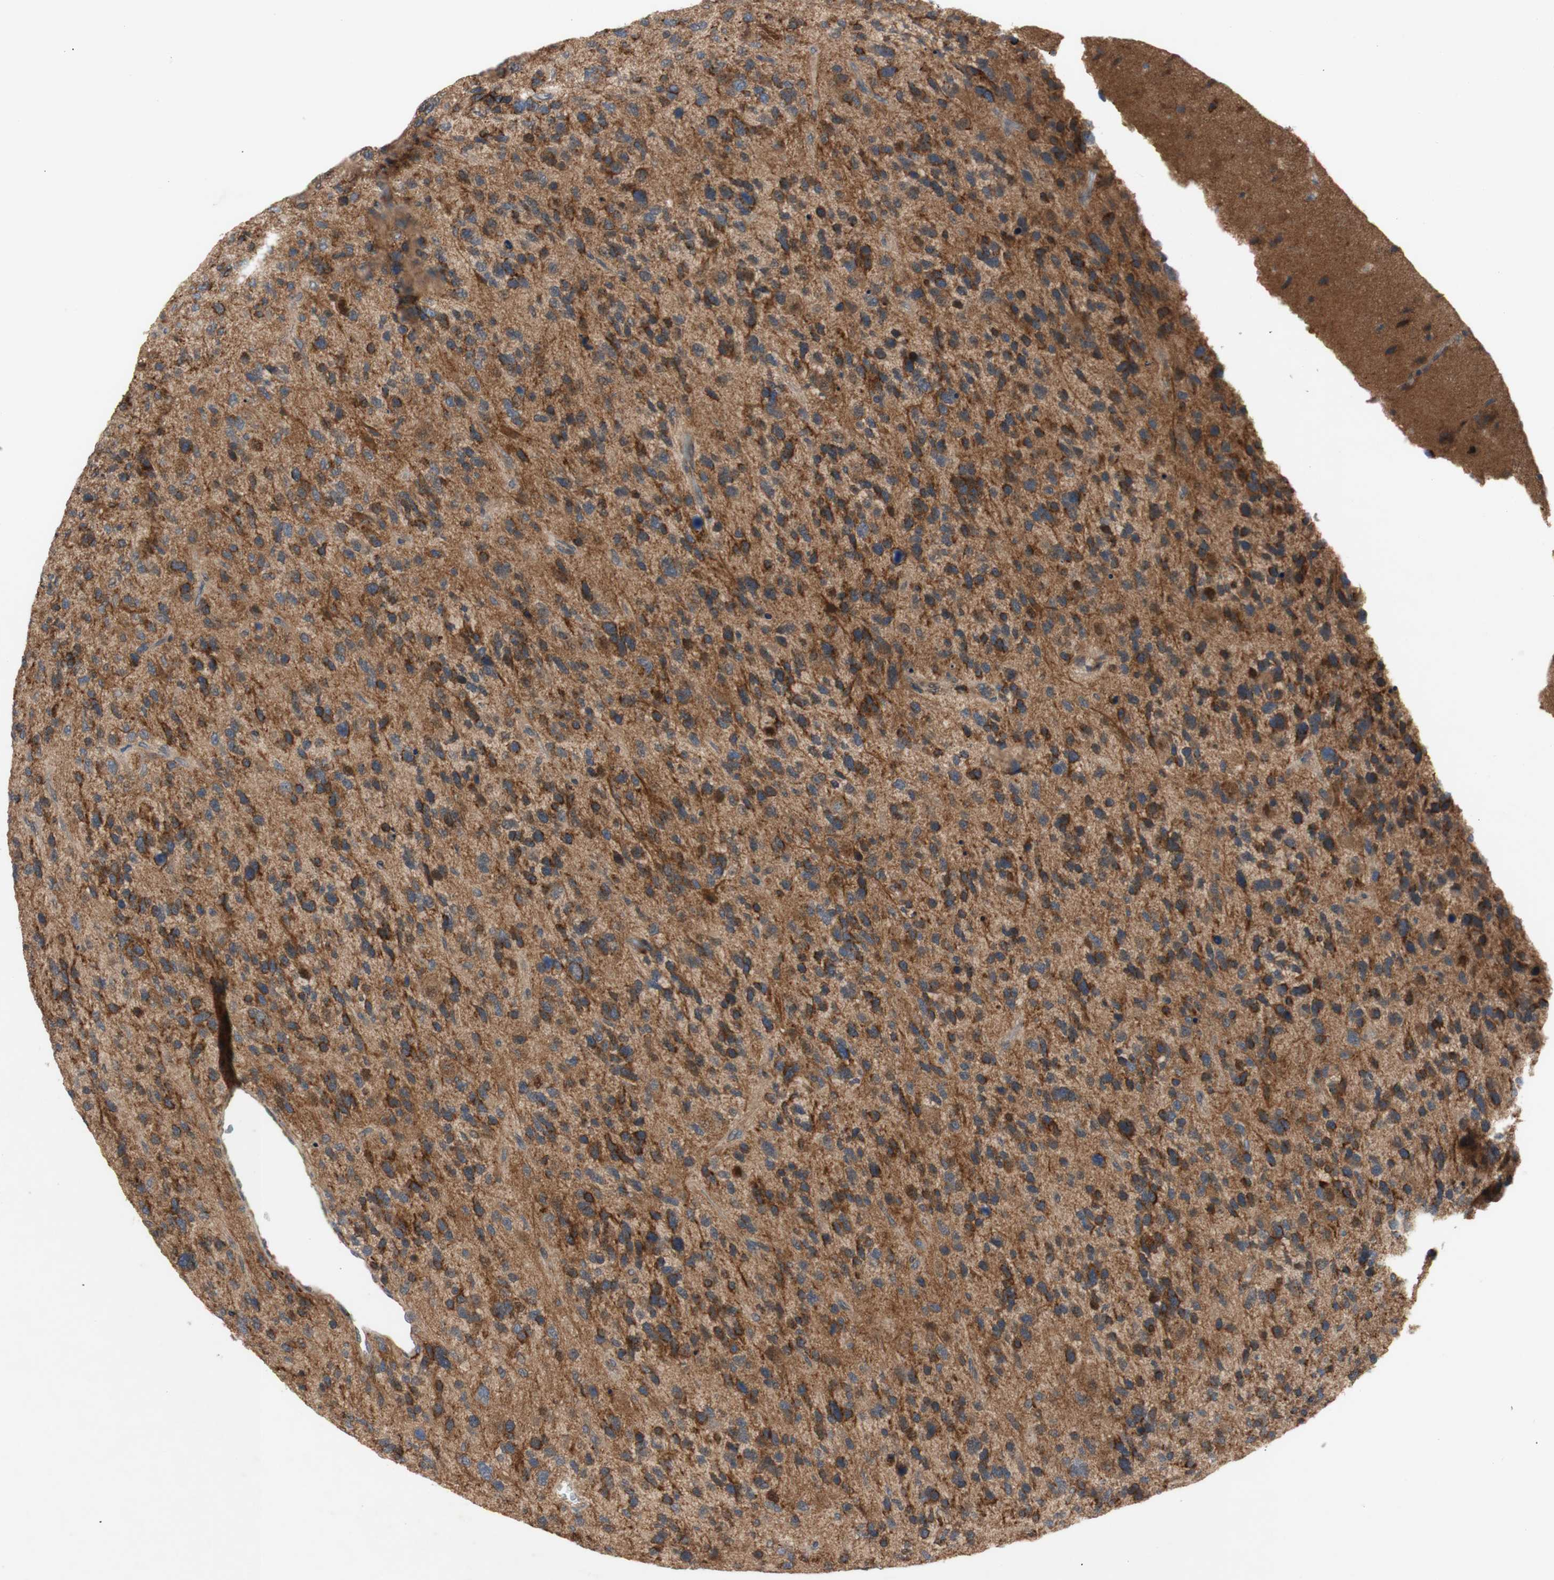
{"staining": {"intensity": "strong", "quantity": ">75%", "location": "cytoplasmic/membranous"}, "tissue": "glioma", "cell_type": "Tumor cells", "image_type": "cancer", "snomed": [{"axis": "morphology", "description": "Glioma, malignant, High grade"}, {"axis": "topography", "description": "Brain"}], "caption": "Malignant glioma (high-grade) stained for a protein (brown) reveals strong cytoplasmic/membranous positive positivity in approximately >75% of tumor cells.", "gene": "PKN1", "patient": {"sex": "female", "age": 58}}